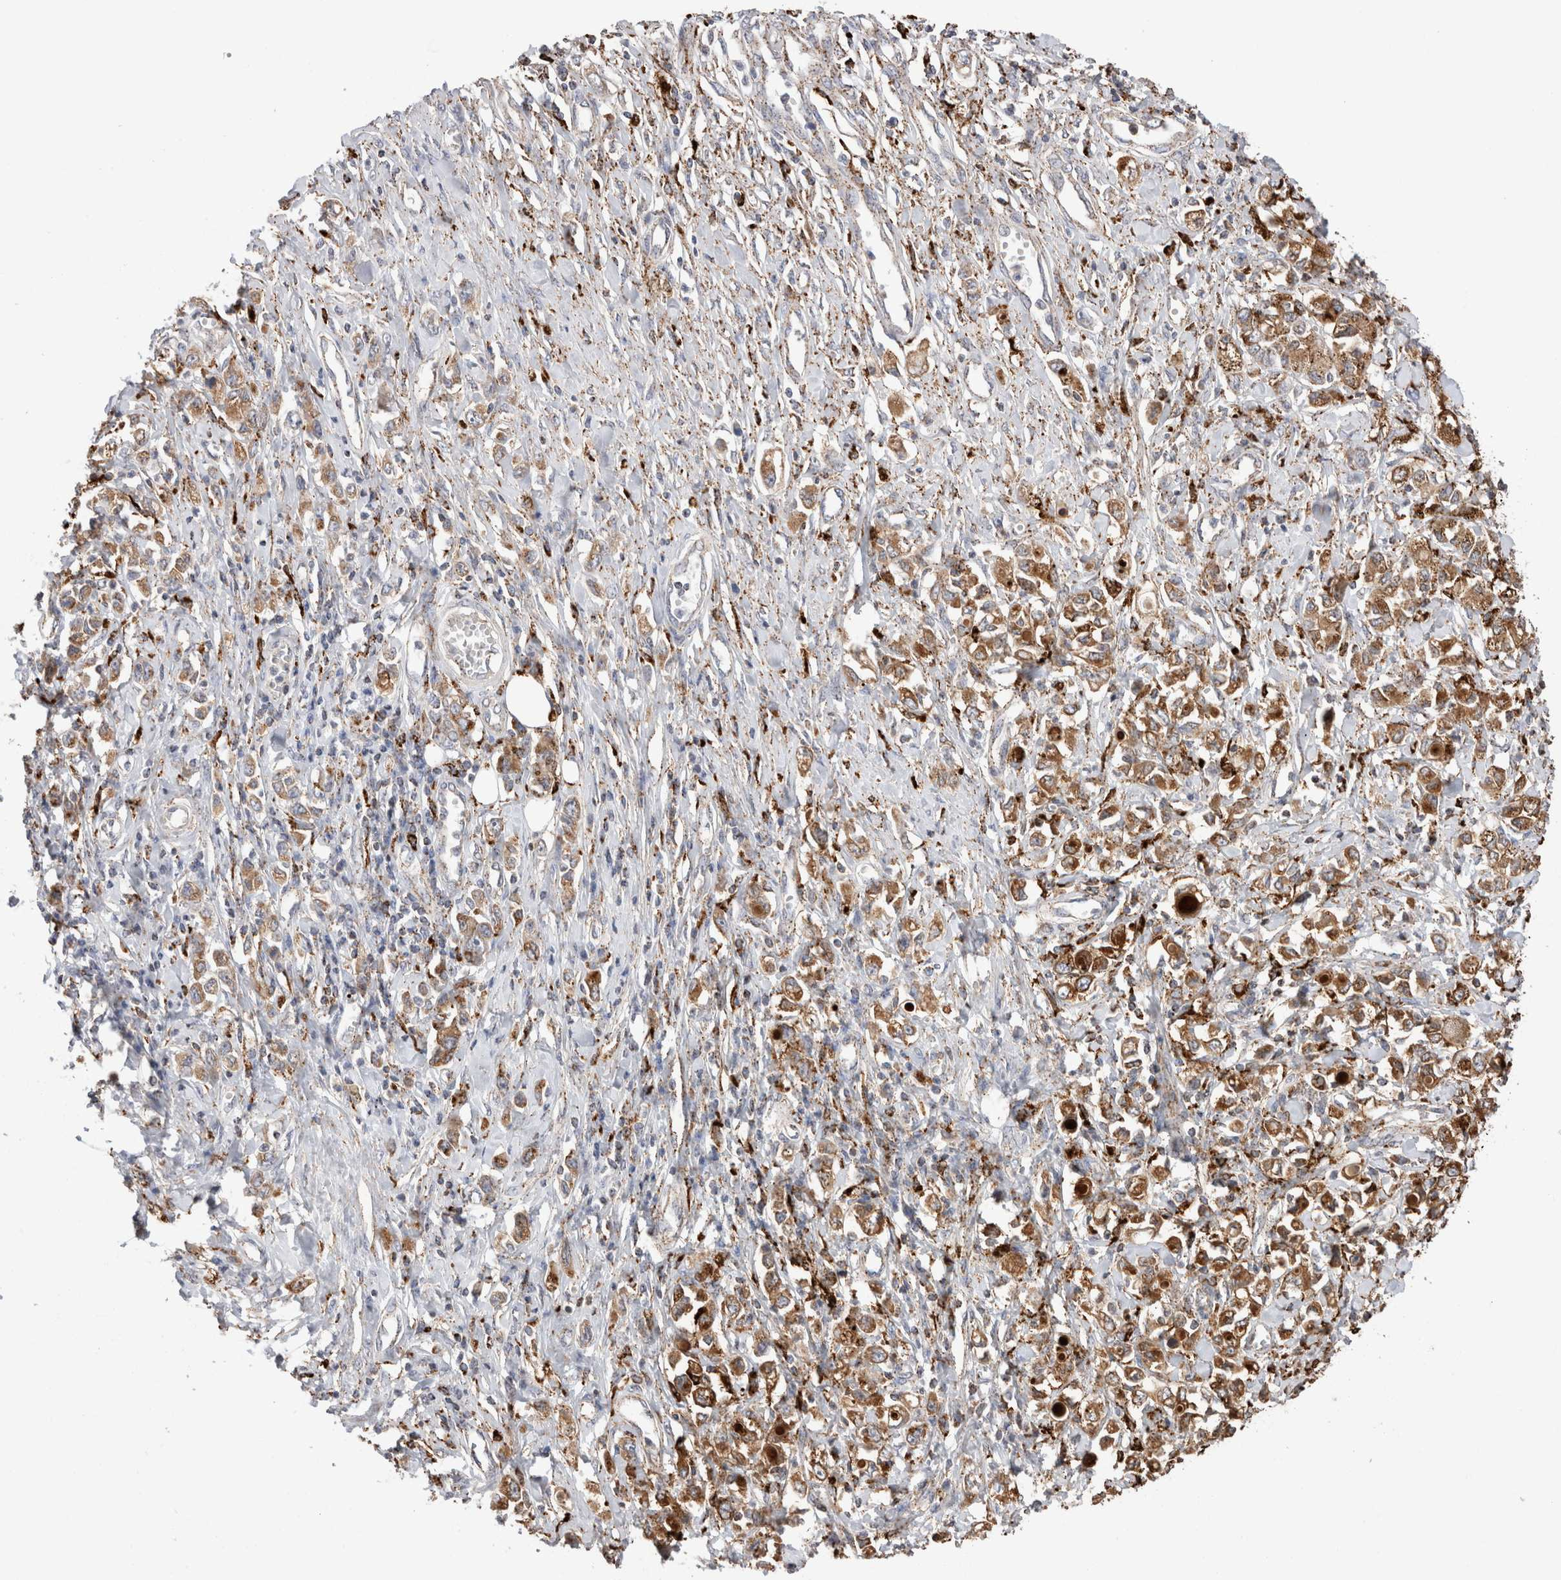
{"staining": {"intensity": "moderate", "quantity": ">75%", "location": "cytoplasmic/membranous"}, "tissue": "stomach cancer", "cell_type": "Tumor cells", "image_type": "cancer", "snomed": [{"axis": "morphology", "description": "Adenocarcinoma, NOS"}, {"axis": "topography", "description": "Stomach"}], "caption": "Immunohistochemistry of human stomach adenocarcinoma displays medium levels of moderate cytoplasmic/membranous expression in about >75% of tumor cells.", "gene": "CTSA", "patient": {"sex": "female", "age": 76}}